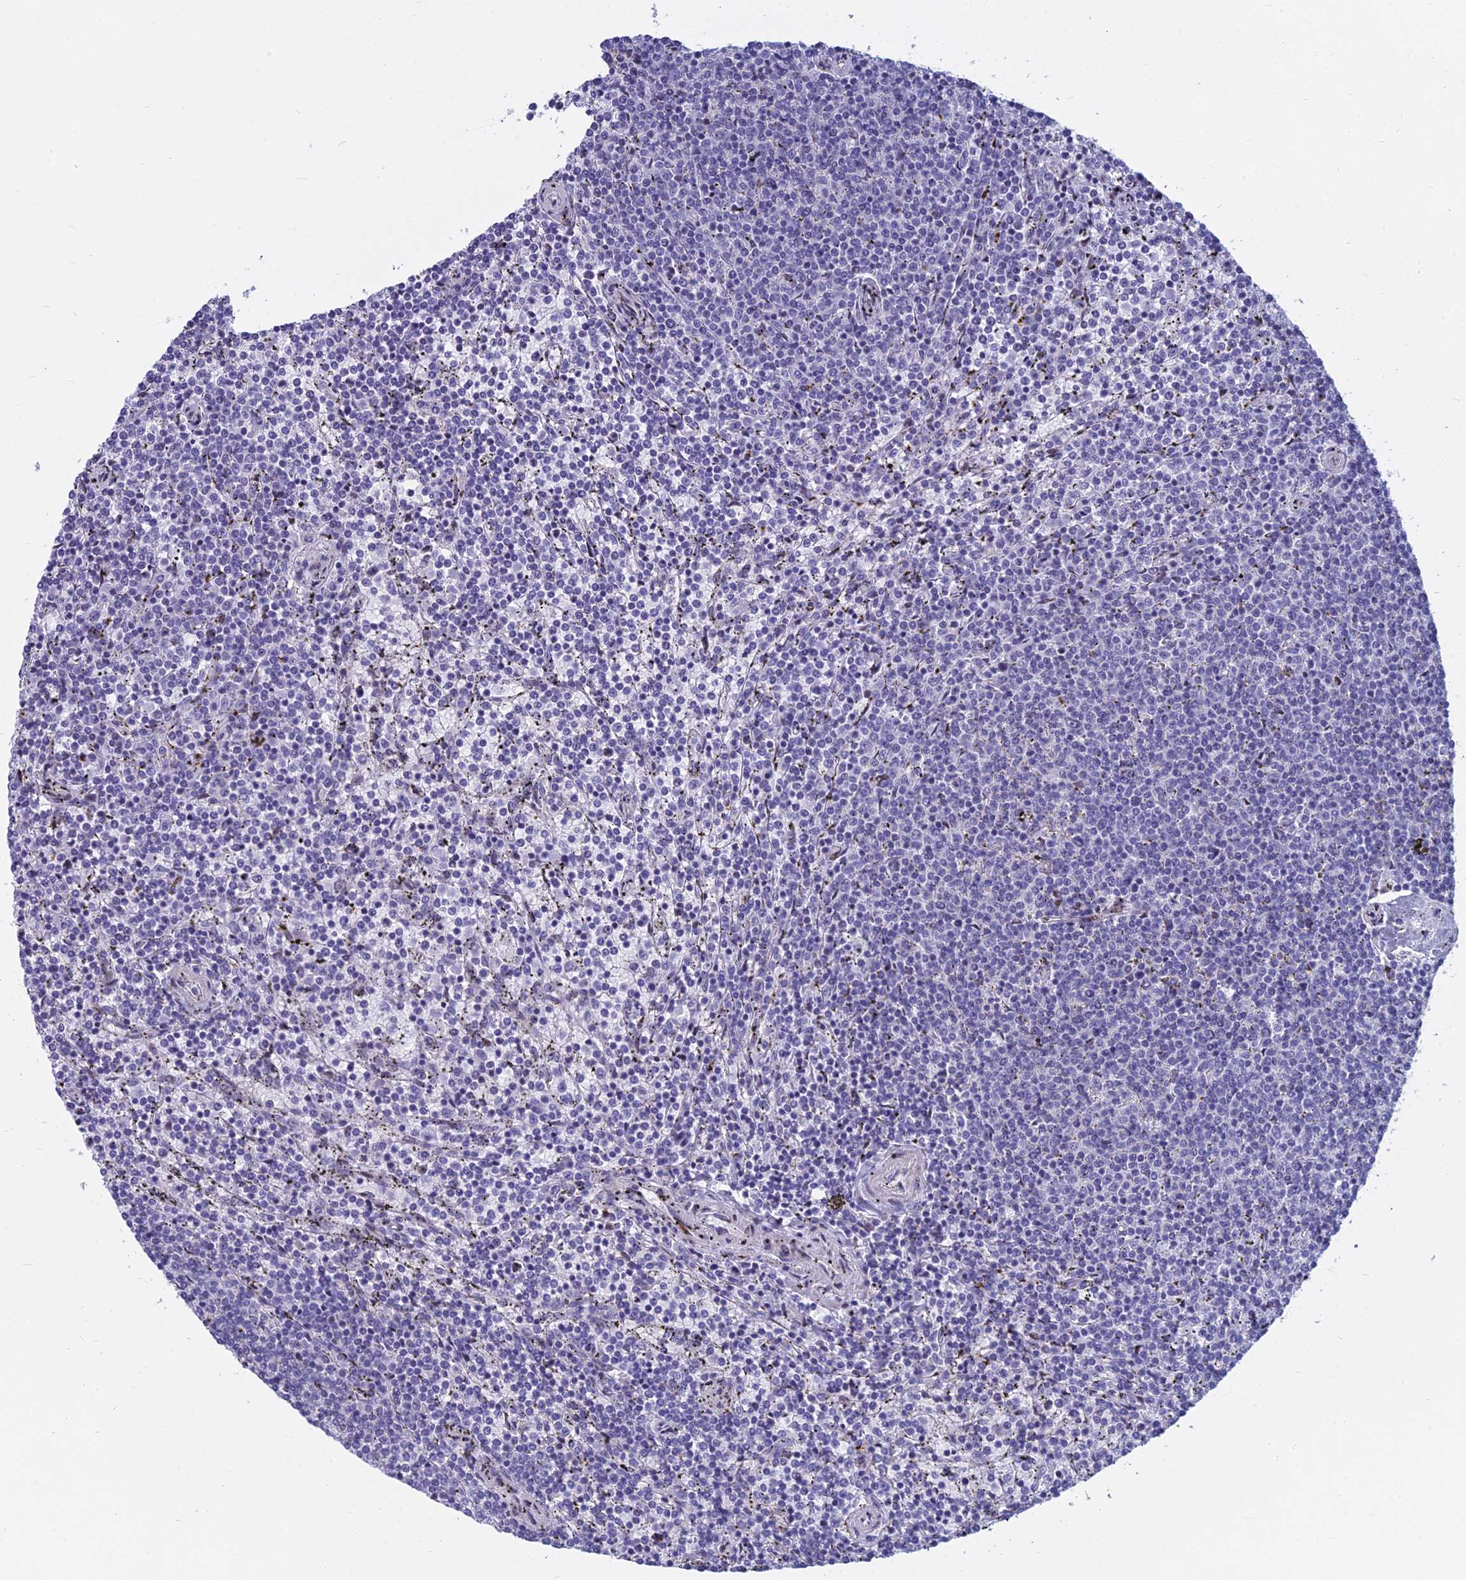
{"staining": {"intensity": "negative", "quantity": "none", "location": "none"}, "tissue": "lymphoma", "cell_type": "Tumor cells", "image_type": "cancer", "snomed": [{"axis": "morphology", "description": "Malignant lymphoma, non-Hodgkin's type, Low grade"}, {"axis": "topography", "description": "Spleen"}], "caption": "DAB immunohistochemical staining of malignant lymphoma, non-Hodgkin's type (low-grade) shows no significant expression in tumor cells.", "gene": "MYBPC2", "patient": {"sex": "female", "age": 50}}